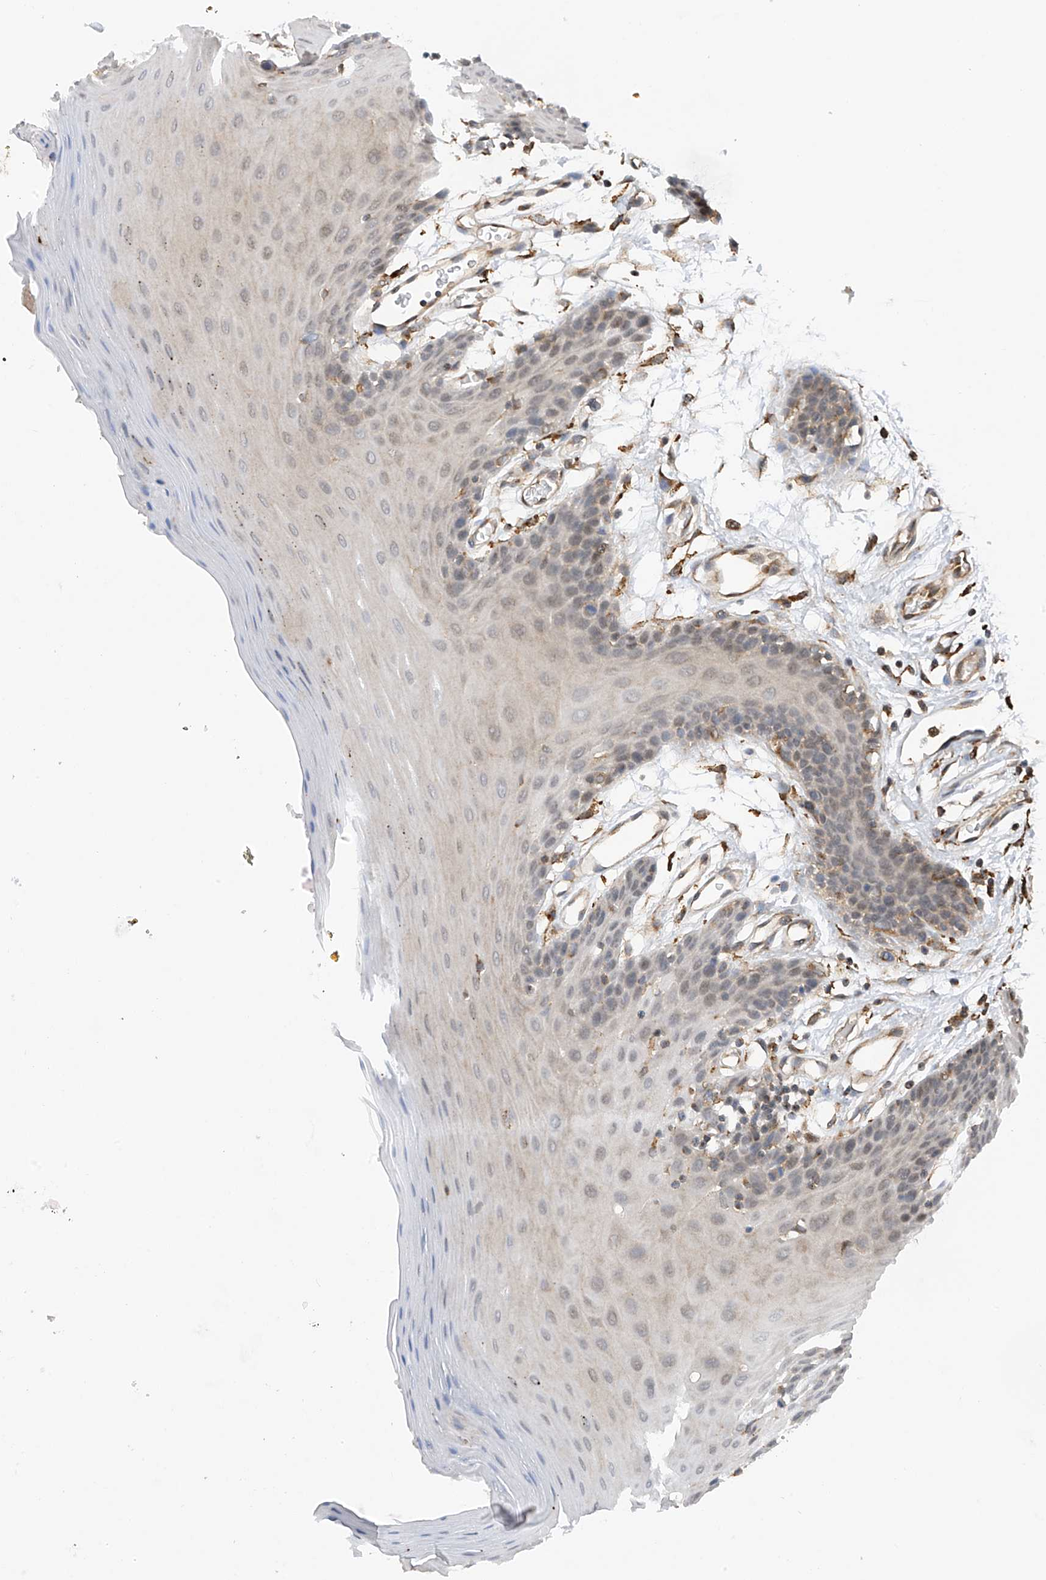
{"staining": {"intensity": "weak", "quantity": "<25%", "location": "cytoplasmic/membranous,nuclear"}, "tissue": "oral mucosa", "cell_type": "Squamous epithelial cells", "image_type": "normal", "snomed": [{"axis": "morphology", "description": "Normal tissue, NOS"}, {"axis": "morphology", "description": "Squamous cell carcinoma, NOS"}, {"axis": "topography", "description": "Skeletal muscle"}, {"axis": "topography", "description": "Oral tissue"}, {"axis": "topography", "description": "Salivary gland"}, {"axis": "topography", "description": "Head-Neck"}], "caption": "Squamous epithelial cells are negative for brown protein staining in benign oral mucosa. (Brightfield microscopy of DAB (3,3'-diaminobenzidine) IHC at high magnification).", "gene": "ZNF189", "patient": {"sex": "male", "age": 54}}